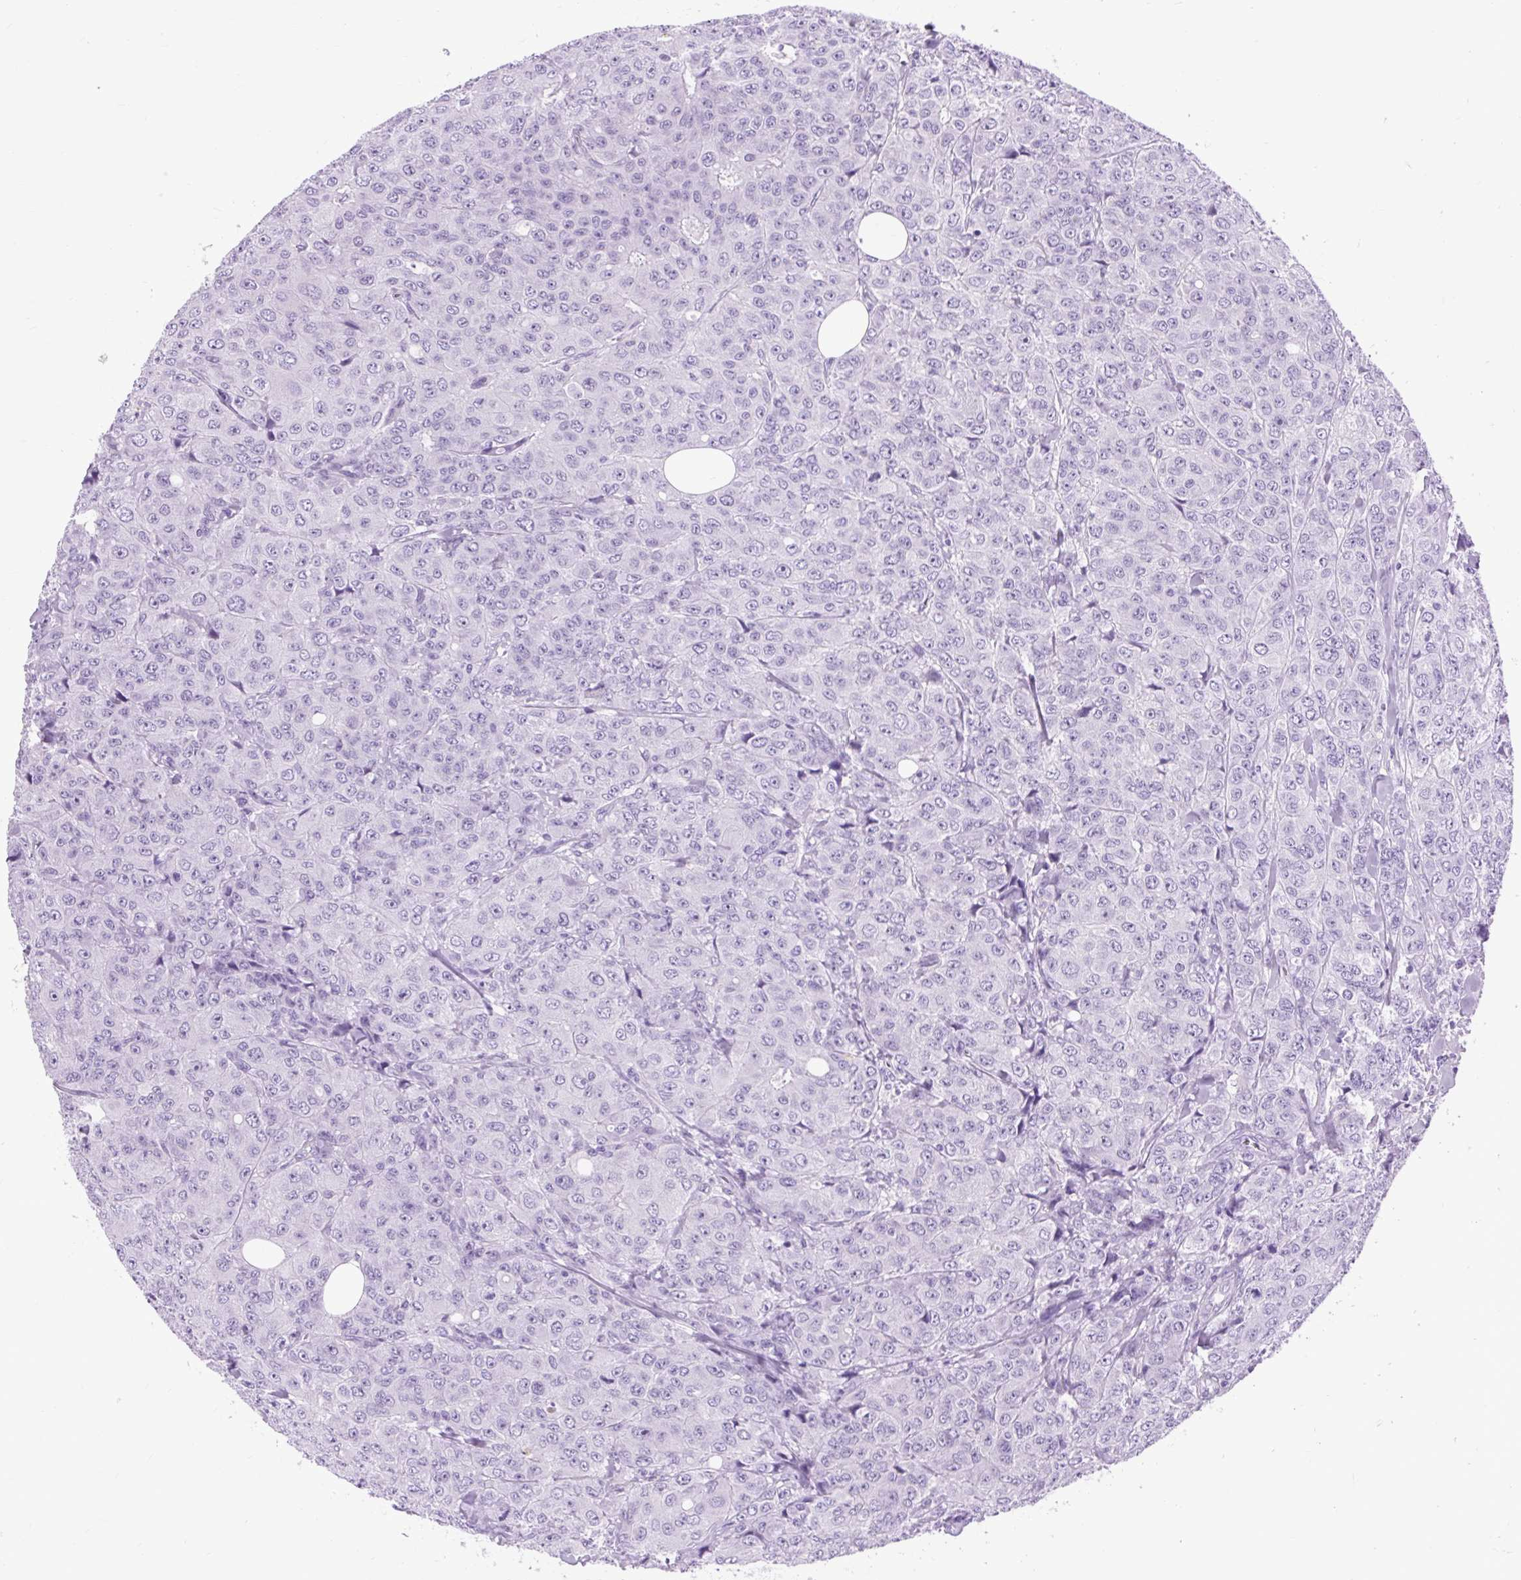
{"staining": {"intensity": "negative", "quantity": "none", "location": "none"}, "tissue": "breast cancer", "cell_type": "Tumor cells", "image_type": "cancer", "snomed": [{"axis": "morphology", "description": "Duct carcinoma"}, {"axis": "topography", "description": "Breast"}], "caption": "Immunohistochemical staining of breast intraductal carcinoma reveals no significant staining in tumor cells. (Brightfield microscopy of DAB (3,3'-diaminobenzidine) IHC at high magnification).", "gene": "DPP6", "patient": {"sex": "female", "age": 43}}